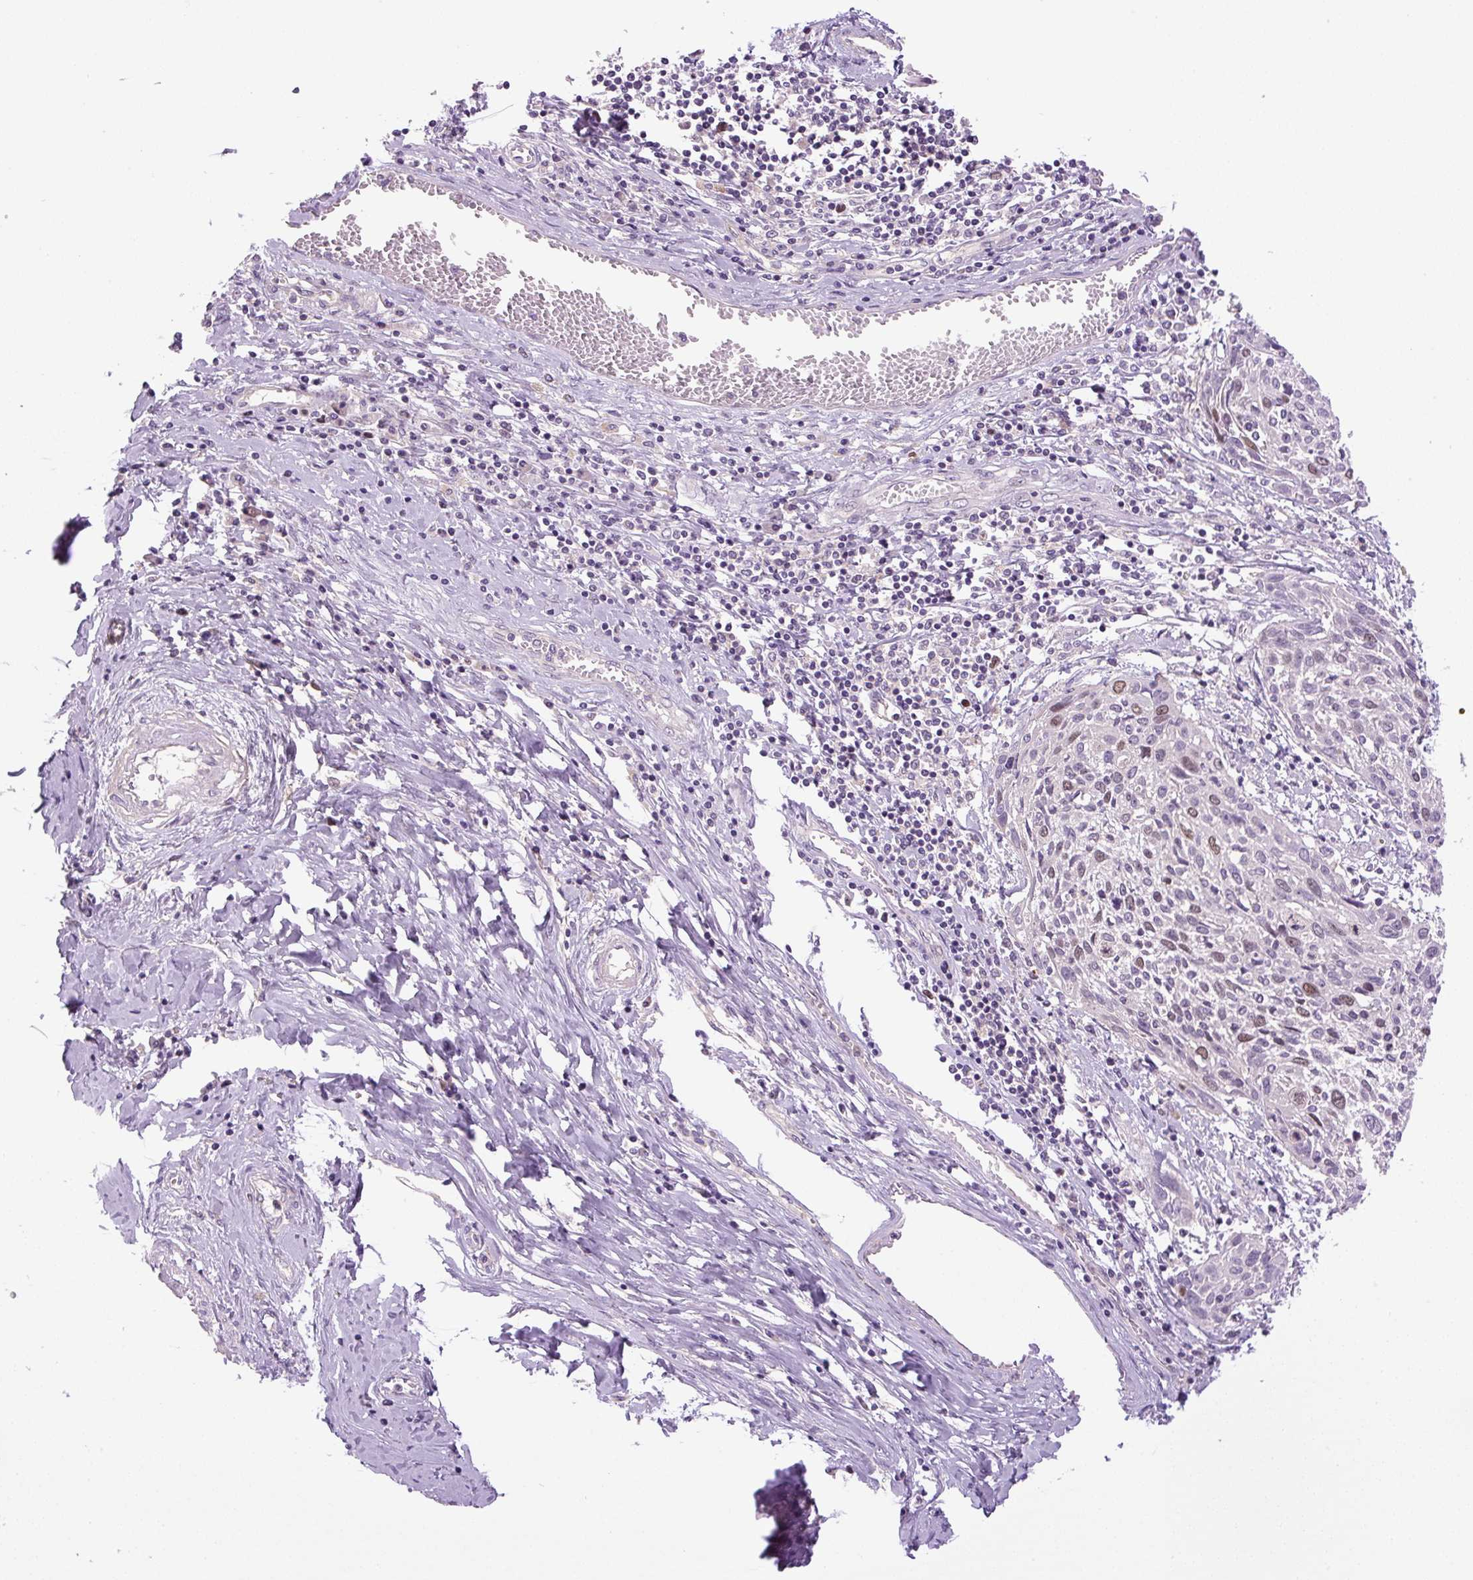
{"staining": {"intensity": "moderate", "quantity": "<25%", "location": "nuclear"}, "tissue": "cervical cancer", "cell_type": "Tumor cells", "image_type": "cancer", "snomed": [{"axis": "morphology", "description": "Squamous cell carcinoma, NOS"}, {"axis": "topography", "description": "Cervix"}], "caption": "Protein staining of cervical cancer tissue demonstrates moderate nuclear staining in approximately <25% of tumor cells.", "gene": "KIFC1", "patient": {"sex": "female", "age": 51}}